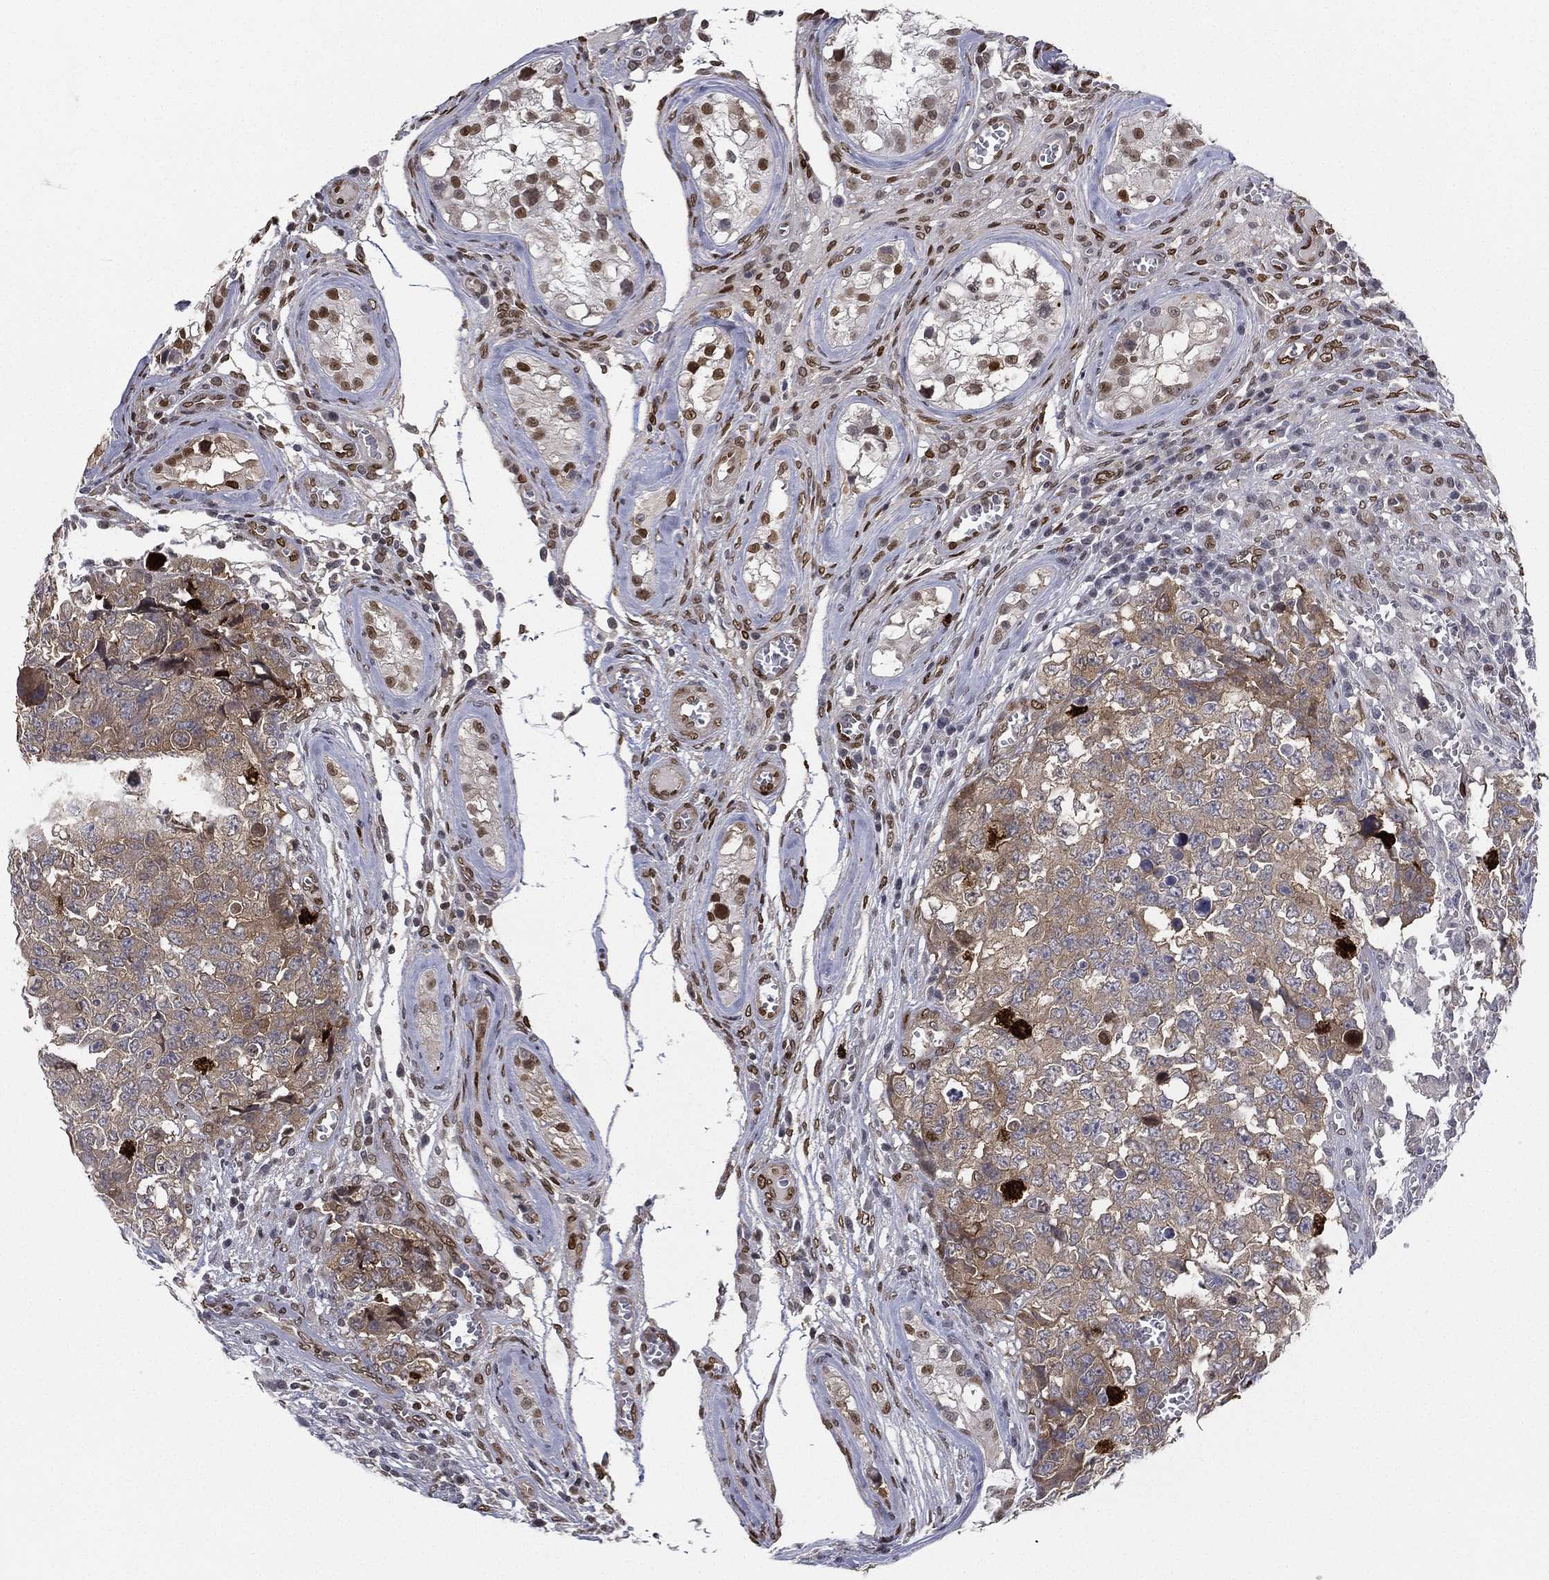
{"staining": {"intensity": "moderate", "quantity": ">75%", "location": "cytoplasmic/membranous"}, "tissue": "testis cancer", "cell_type": "Tumor cells", "image_type": "cancer", "snomed": [{"axis": "morphology", "description": "Carcinoma, Embryonal, NOS"}, {"axis": "topography", "description": "Testis"}], "caption": "High-power microscopy captured an immunohistochemistry micrograph of testis cancer, revealing moderate cytoplasmic/membranous positivity in approximately >75% of tumor cells. (brown staining indicates protein expression, while blue staining denotes nuclei).", "gene": "LMNB1", "patient": {"sex": "male", "age": 23}}